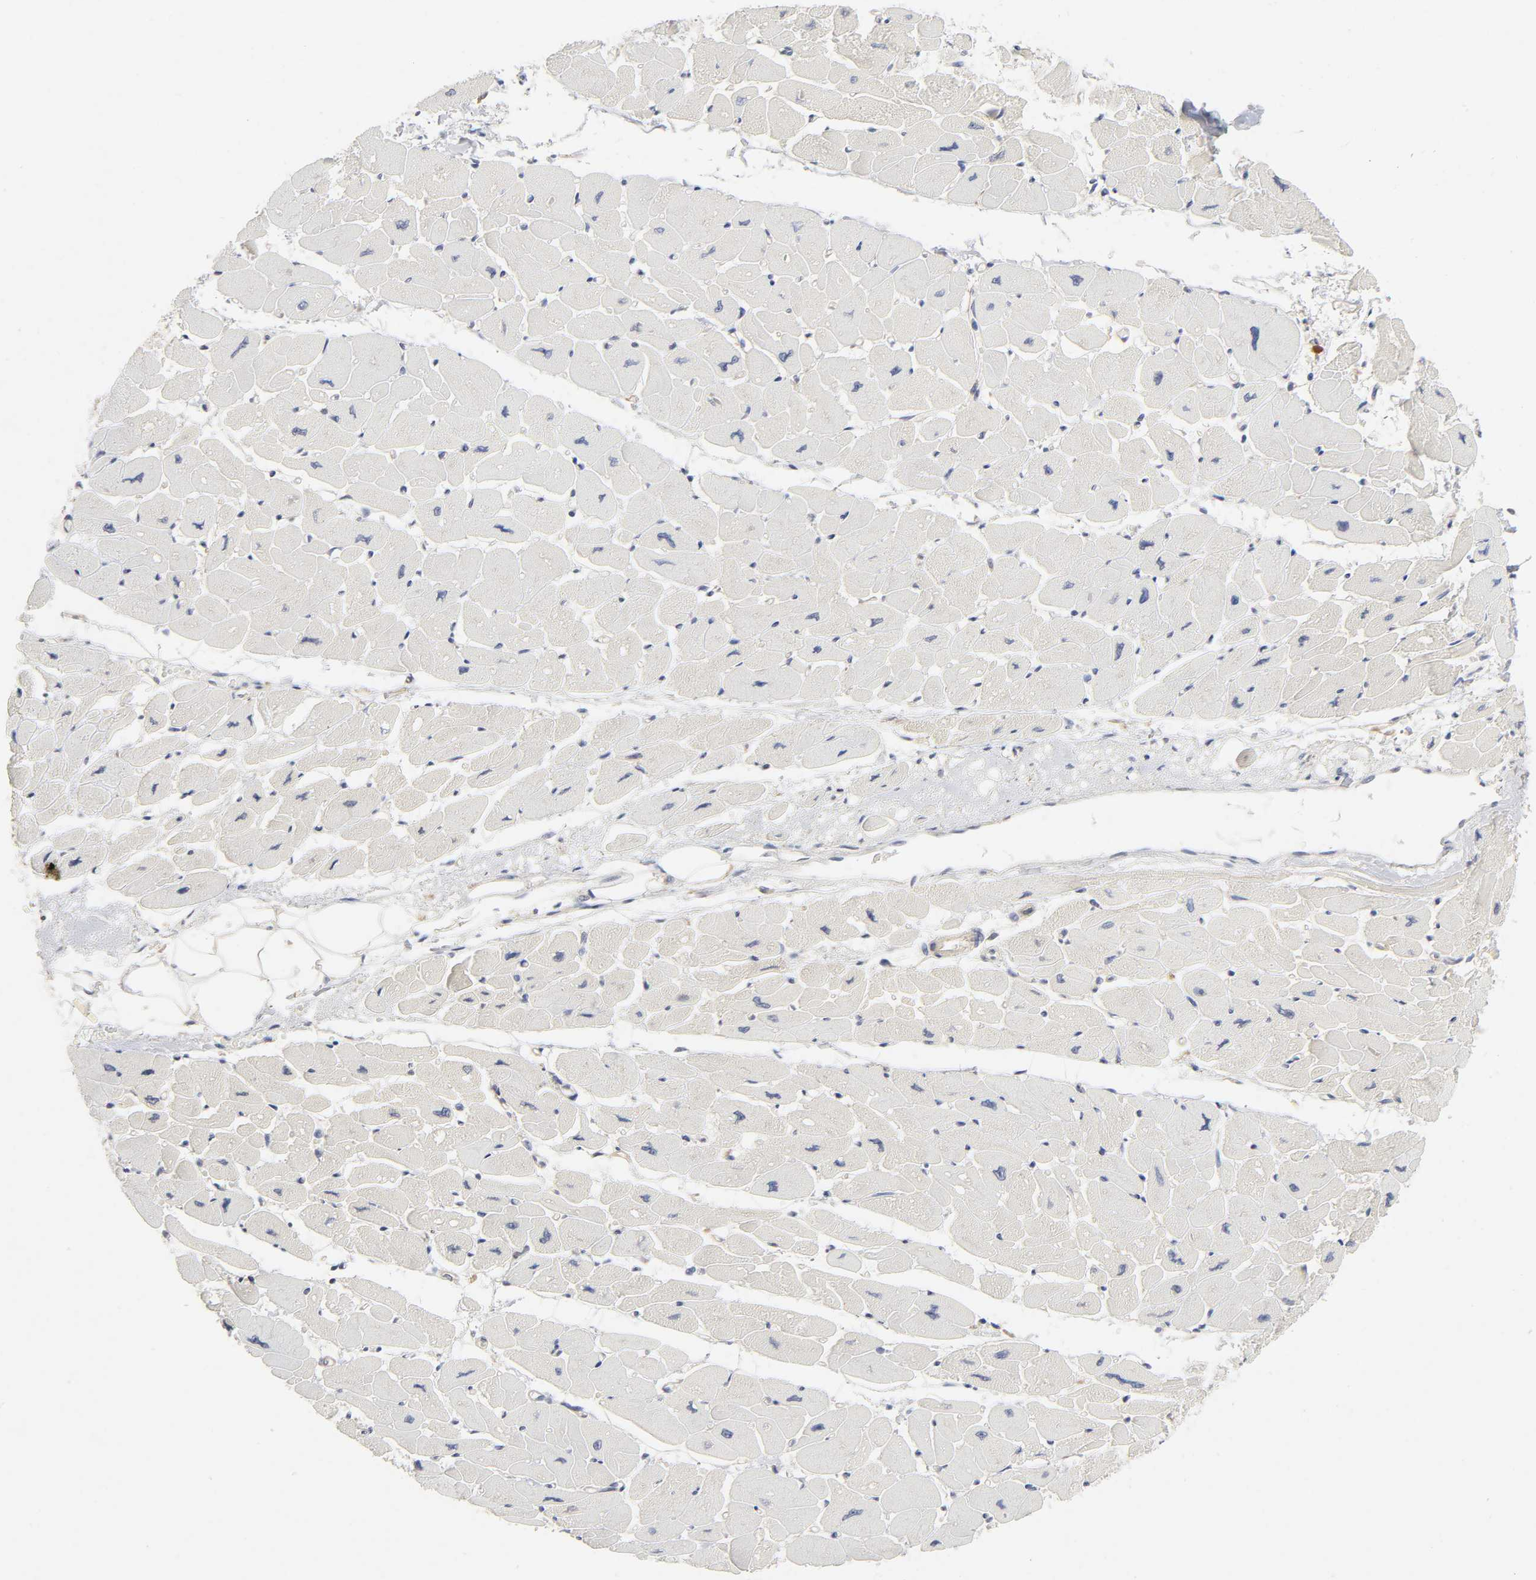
{"staining": {"intensity": "negative", "quantity": "none", "location": "none"}, "tissue": "heart muscle", "cell_type": "Cardiomyocytes", "image_type": "normal", "snomed": [{"axis": "morphology", "description": "Normal tissue, NOS"}, {"axis": "topography", "description": "Heart"}], "caption": "Heart muscle was stained to show a protein in brown. There is no significant positivity in cardiomyocytes. (DAB (3,3'-diaminobenzidine) immunohistochemistry (IHC) visualized using brightfield microscopy, high magnification).", "gene": "IQCJ", "patient": {"sex": "female", "age": 54}}